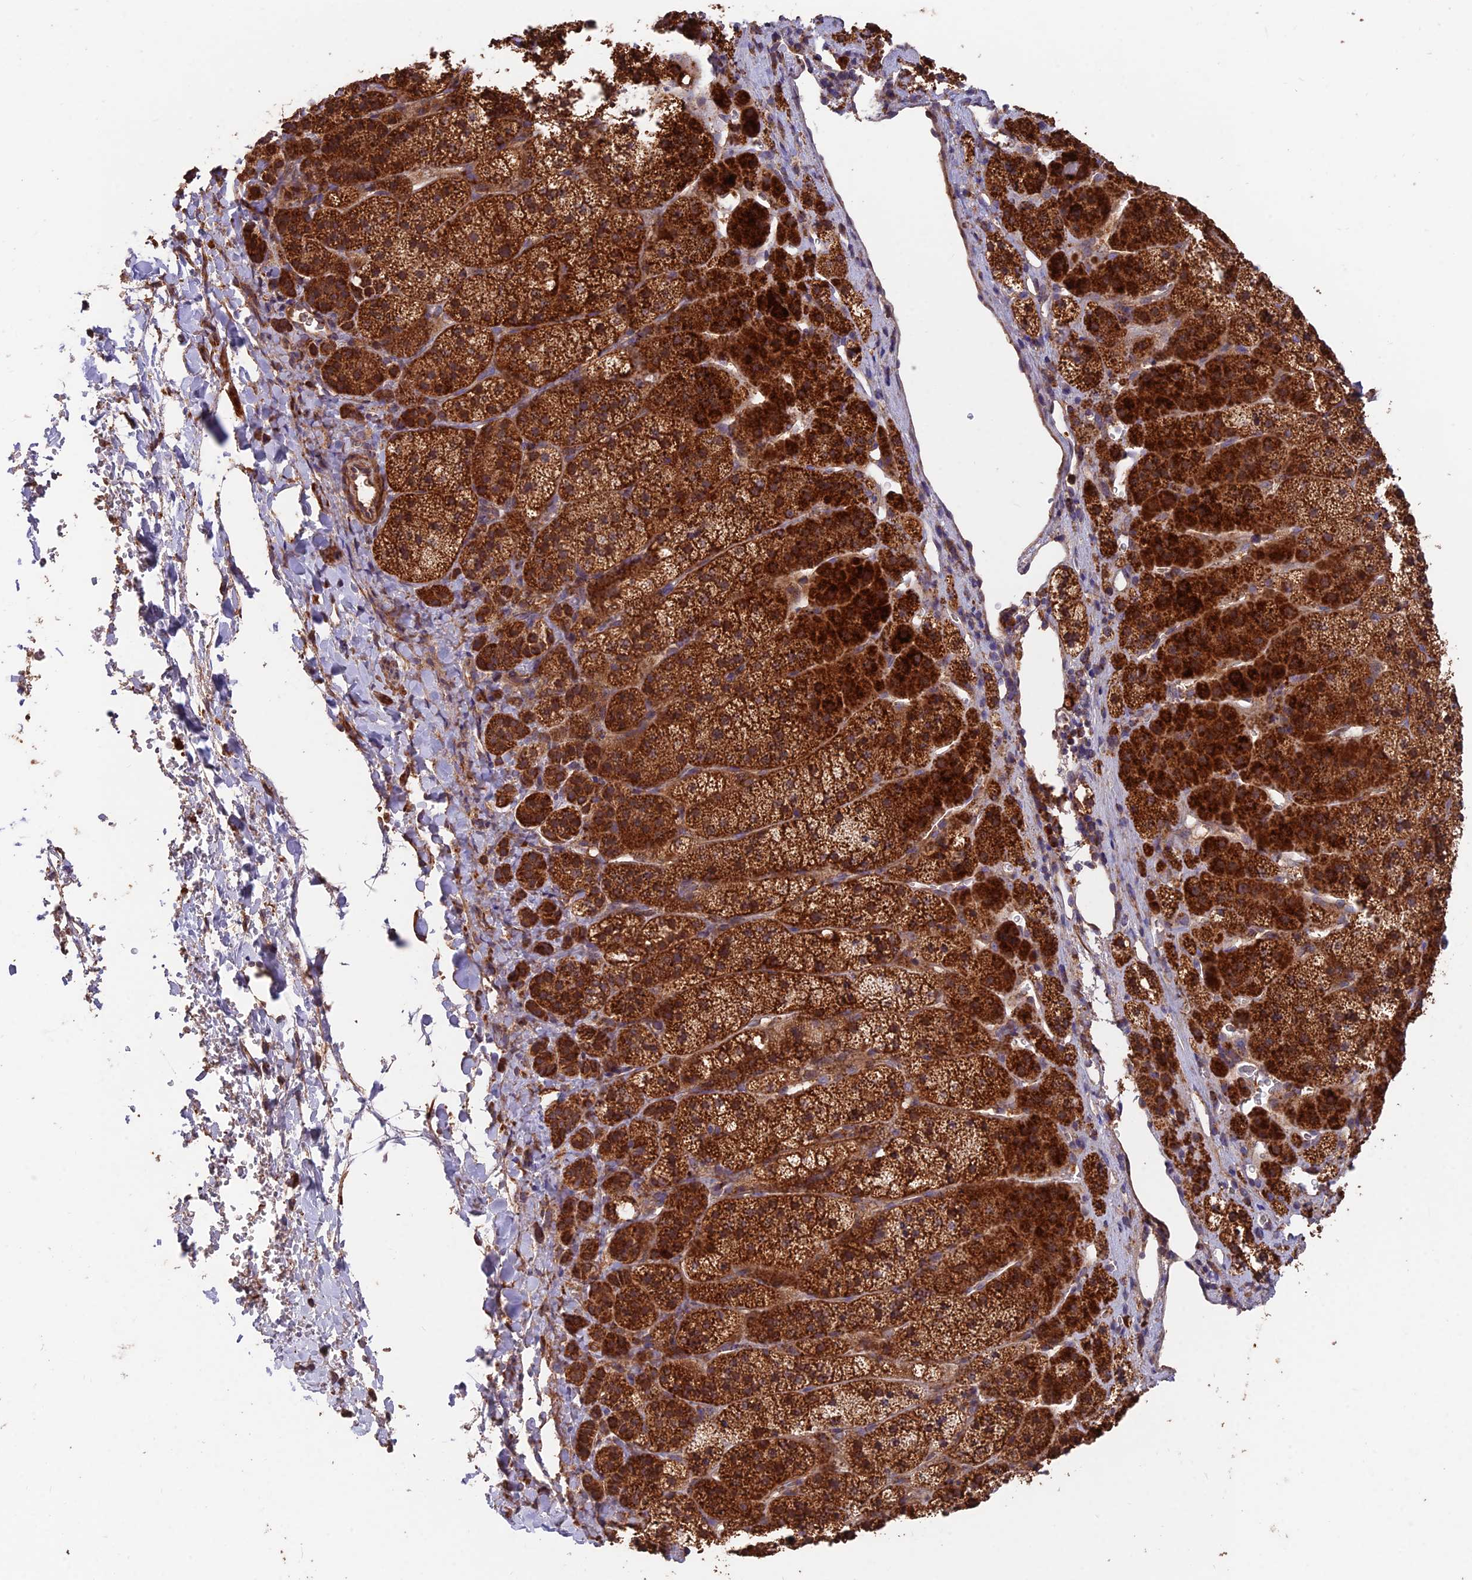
{"staining": {"intensity": "strong", "quantity": ">75%", "location": "cytoplasmic/membranous"}, "tissue": "adrenal gland", "cell_type": "Glandular cells", "image_type": "normal", "snomed": [{"axis": "morphology", "description": "Normal tissue, NOS"}, {"axis": "topography", "description": "Adrenal gland"}], "caption": "Immunohistochemical staining of unremarkable adrenal gland exhibits high levels of strong cytoplasmic/membranous positivity in approximately >75% of glandular cells.", "gene": "IFT22", "patient": {"sex": "female", "age": 44}}